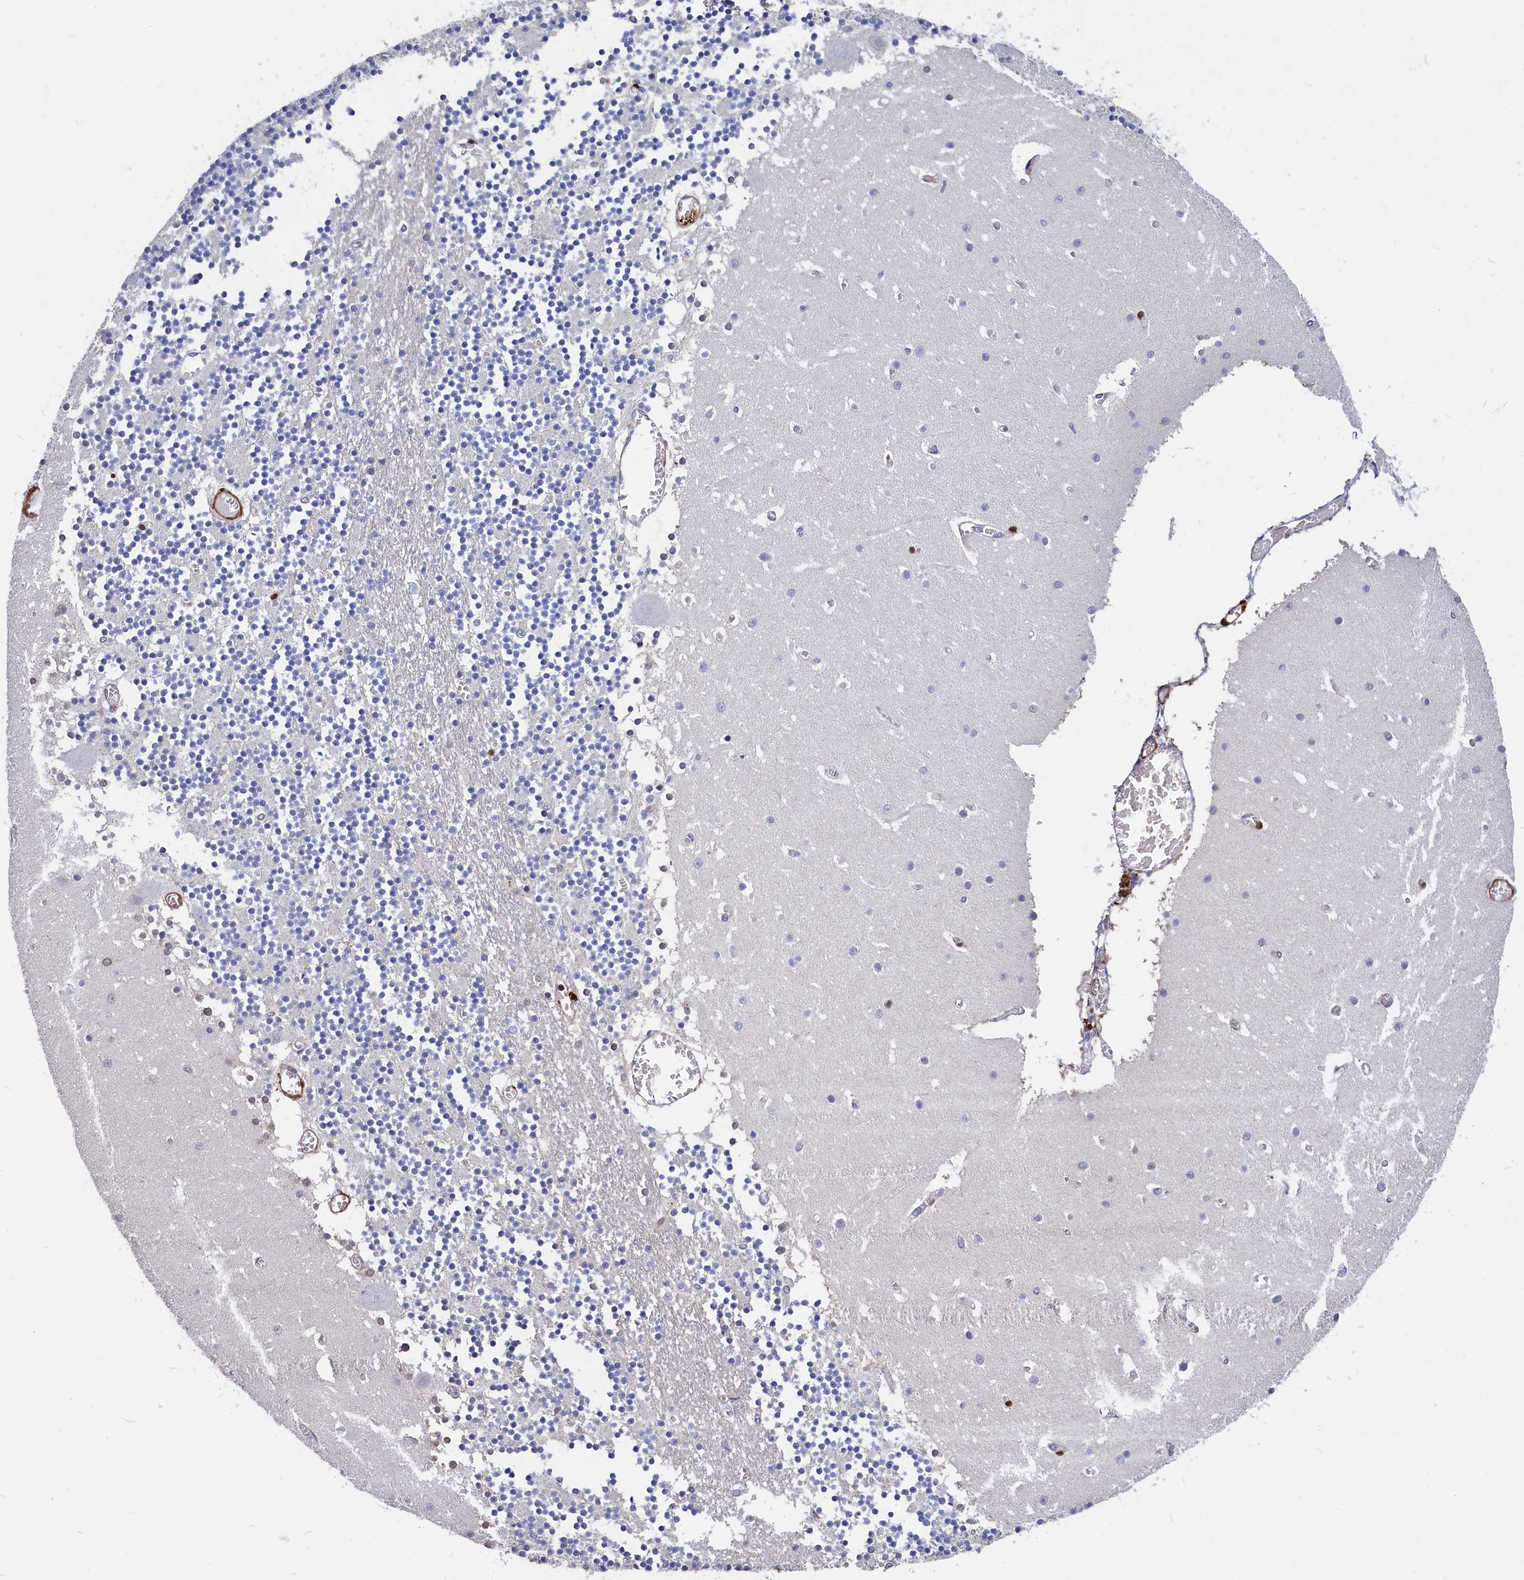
{"staining": {"intensity": "negative", "quantity": "none", "location": "none"}, "tissue": "cerebellum", "cell_type": "Cells in granular layer", "image_type": "normal", "snomed": [{"axis": "morphology", "description": "Normal tissue, NOS"}, {"axis": "topography", "description": "Cerebellum"}], "caption": "The photomicrograph shows no significant staining in cells in granular layer of cerebellum.", "gene": "CRIP1", "patient": {"sex": "female", "age": 28}}